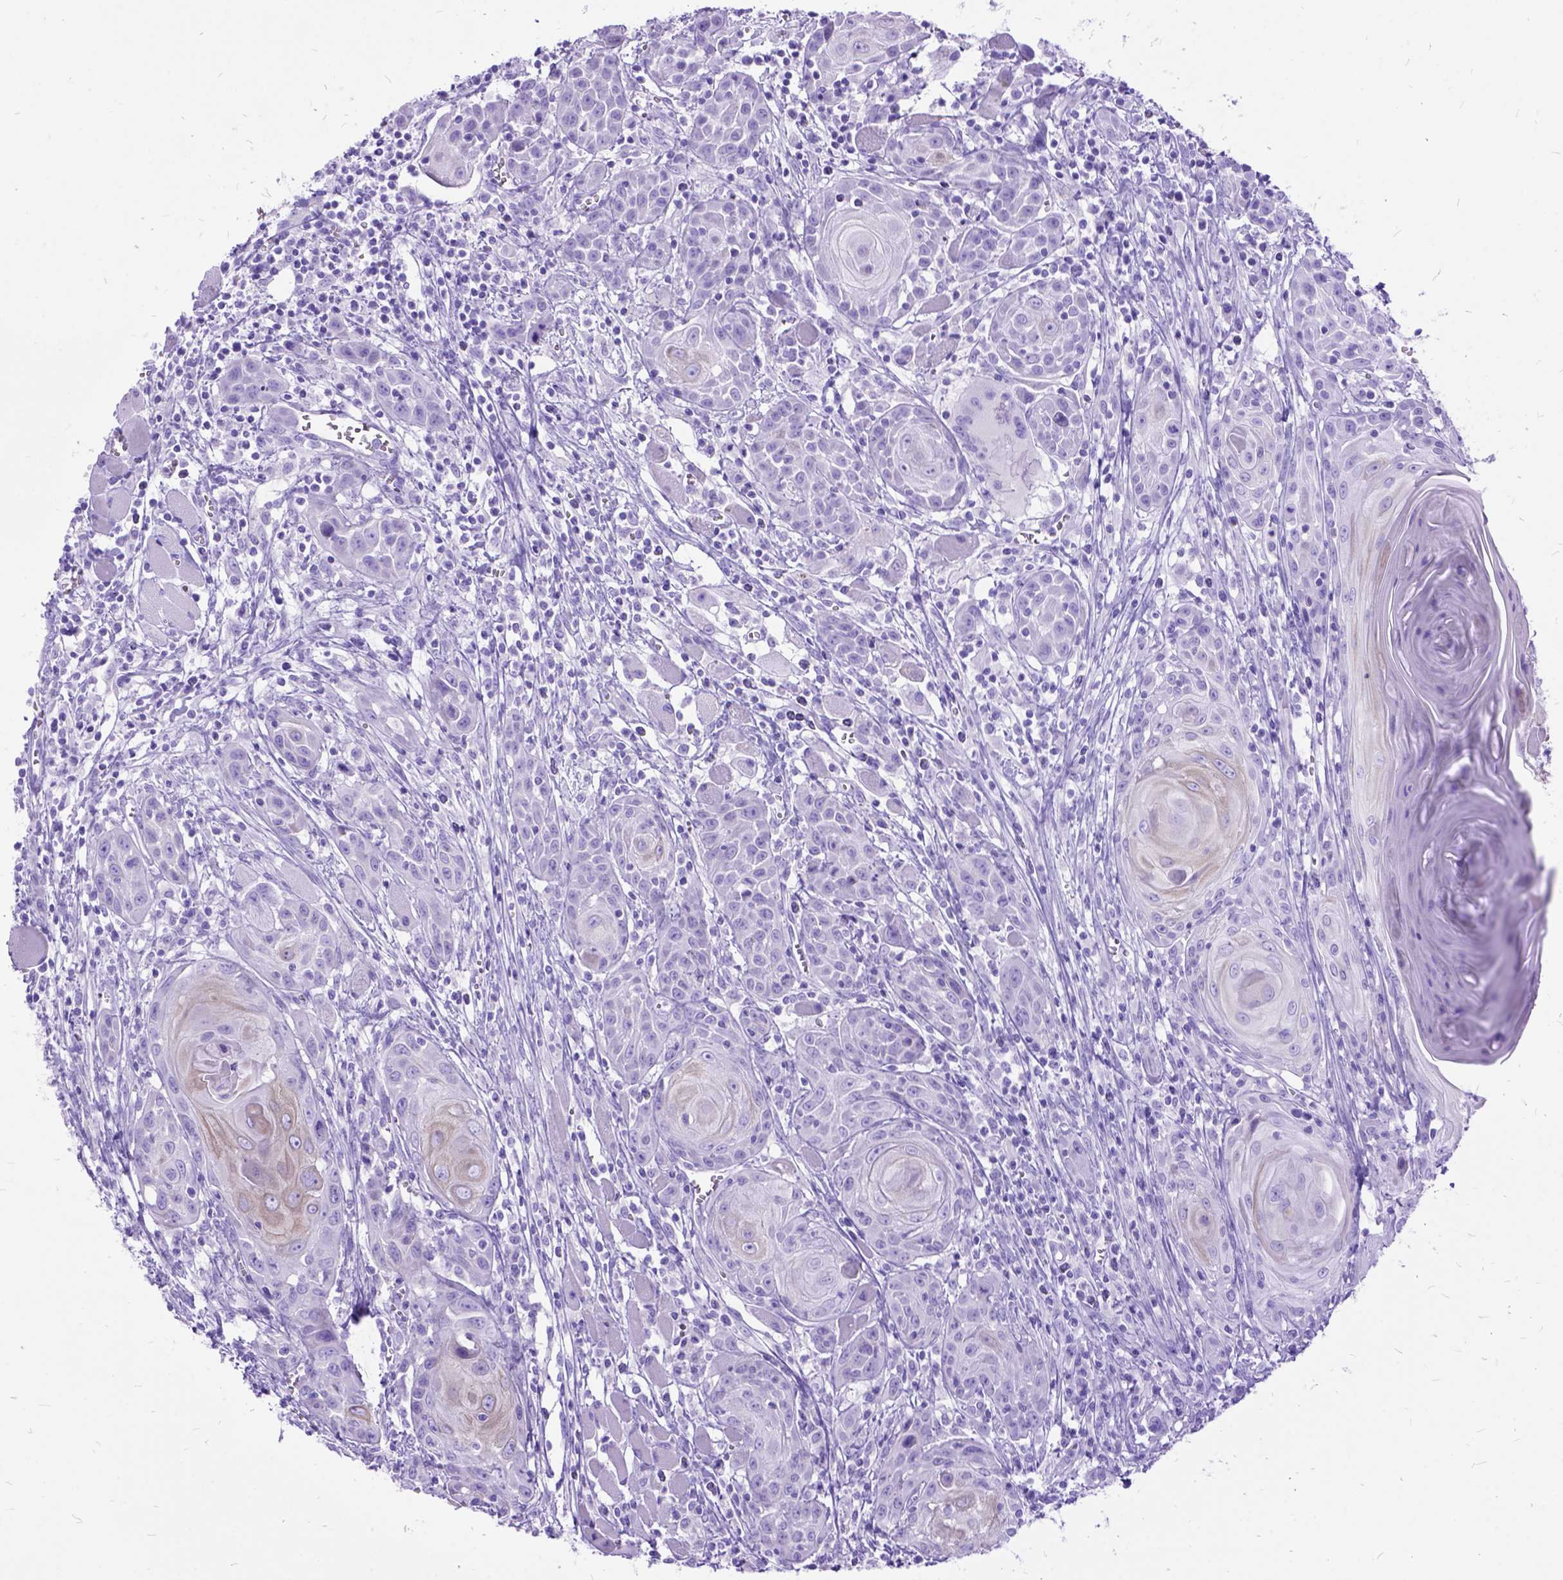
{"staining": {"intensity": "negative", "quantity": "none", "location": "none"}, "tissue": "head and neck cancer", "cell_type": "Tumor cells", "image_type": "cancer", "snomed": [{"axis": "morphology", "description": "Squamous cell carcinoma, NOS"}, {"axis": "topography", "description": "Head-Neck"}], "caption": "Image shows no protein expression in tumor cells of head and neck cancer (squamous cell carcinoma) tissue.", "gene": "DNAH2", "patient": {"sex": "female", "age": 80}}